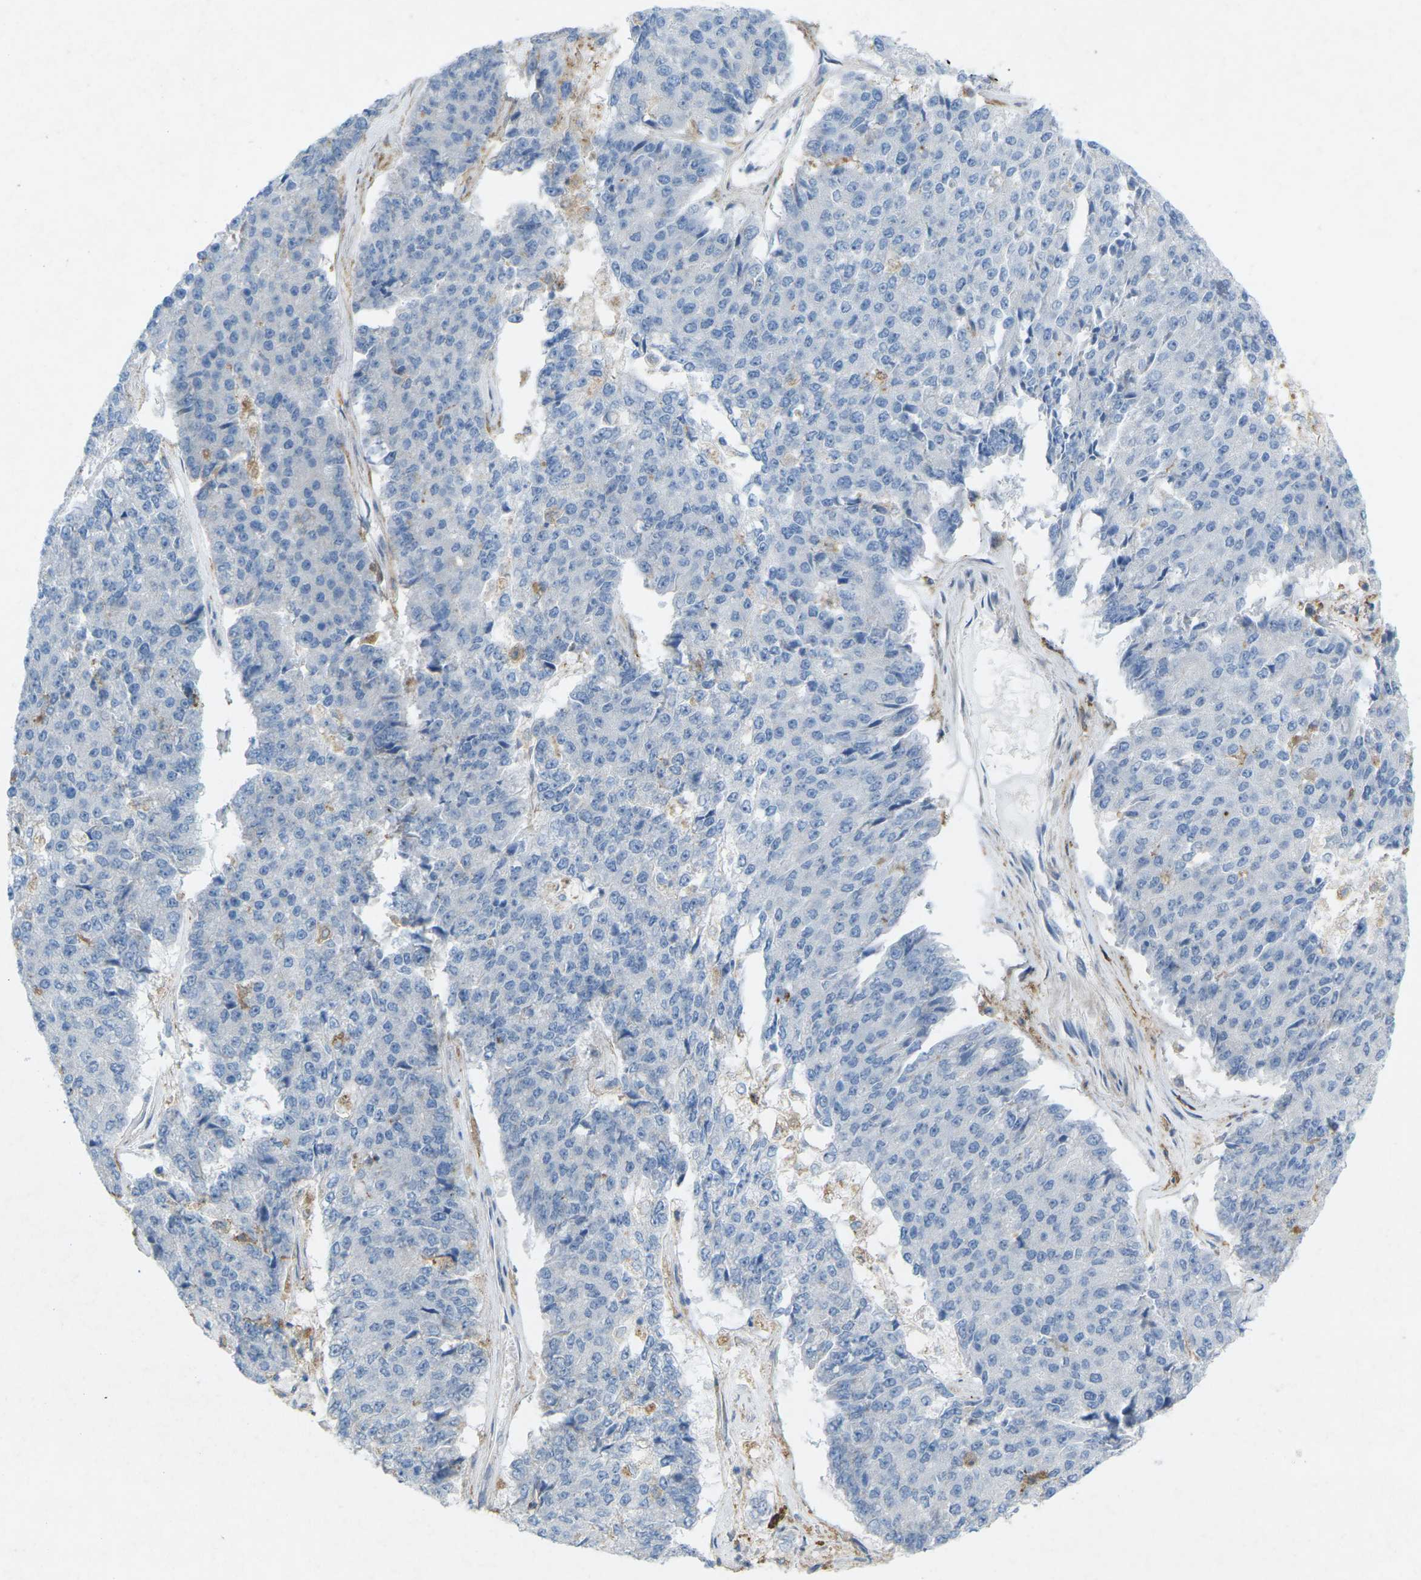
{"staining": {"intensity": "negative", "quantity": "none", "location": "none"}, "tissue": "pancreatic cancer", "cell_type": "Tumor cells", "image_type": "cancer", "snomed": [{"axis": "morphology", "description": "Adenocarcinoma, NOS"}, {"axis": "topography", "description": "Pancreas"}], "caption": "Pancreatic cancer stained for a protein using IHC shows no expression tumor cells.", "gene": "STK11", "patient": {"sex": "male", "age": 50}}